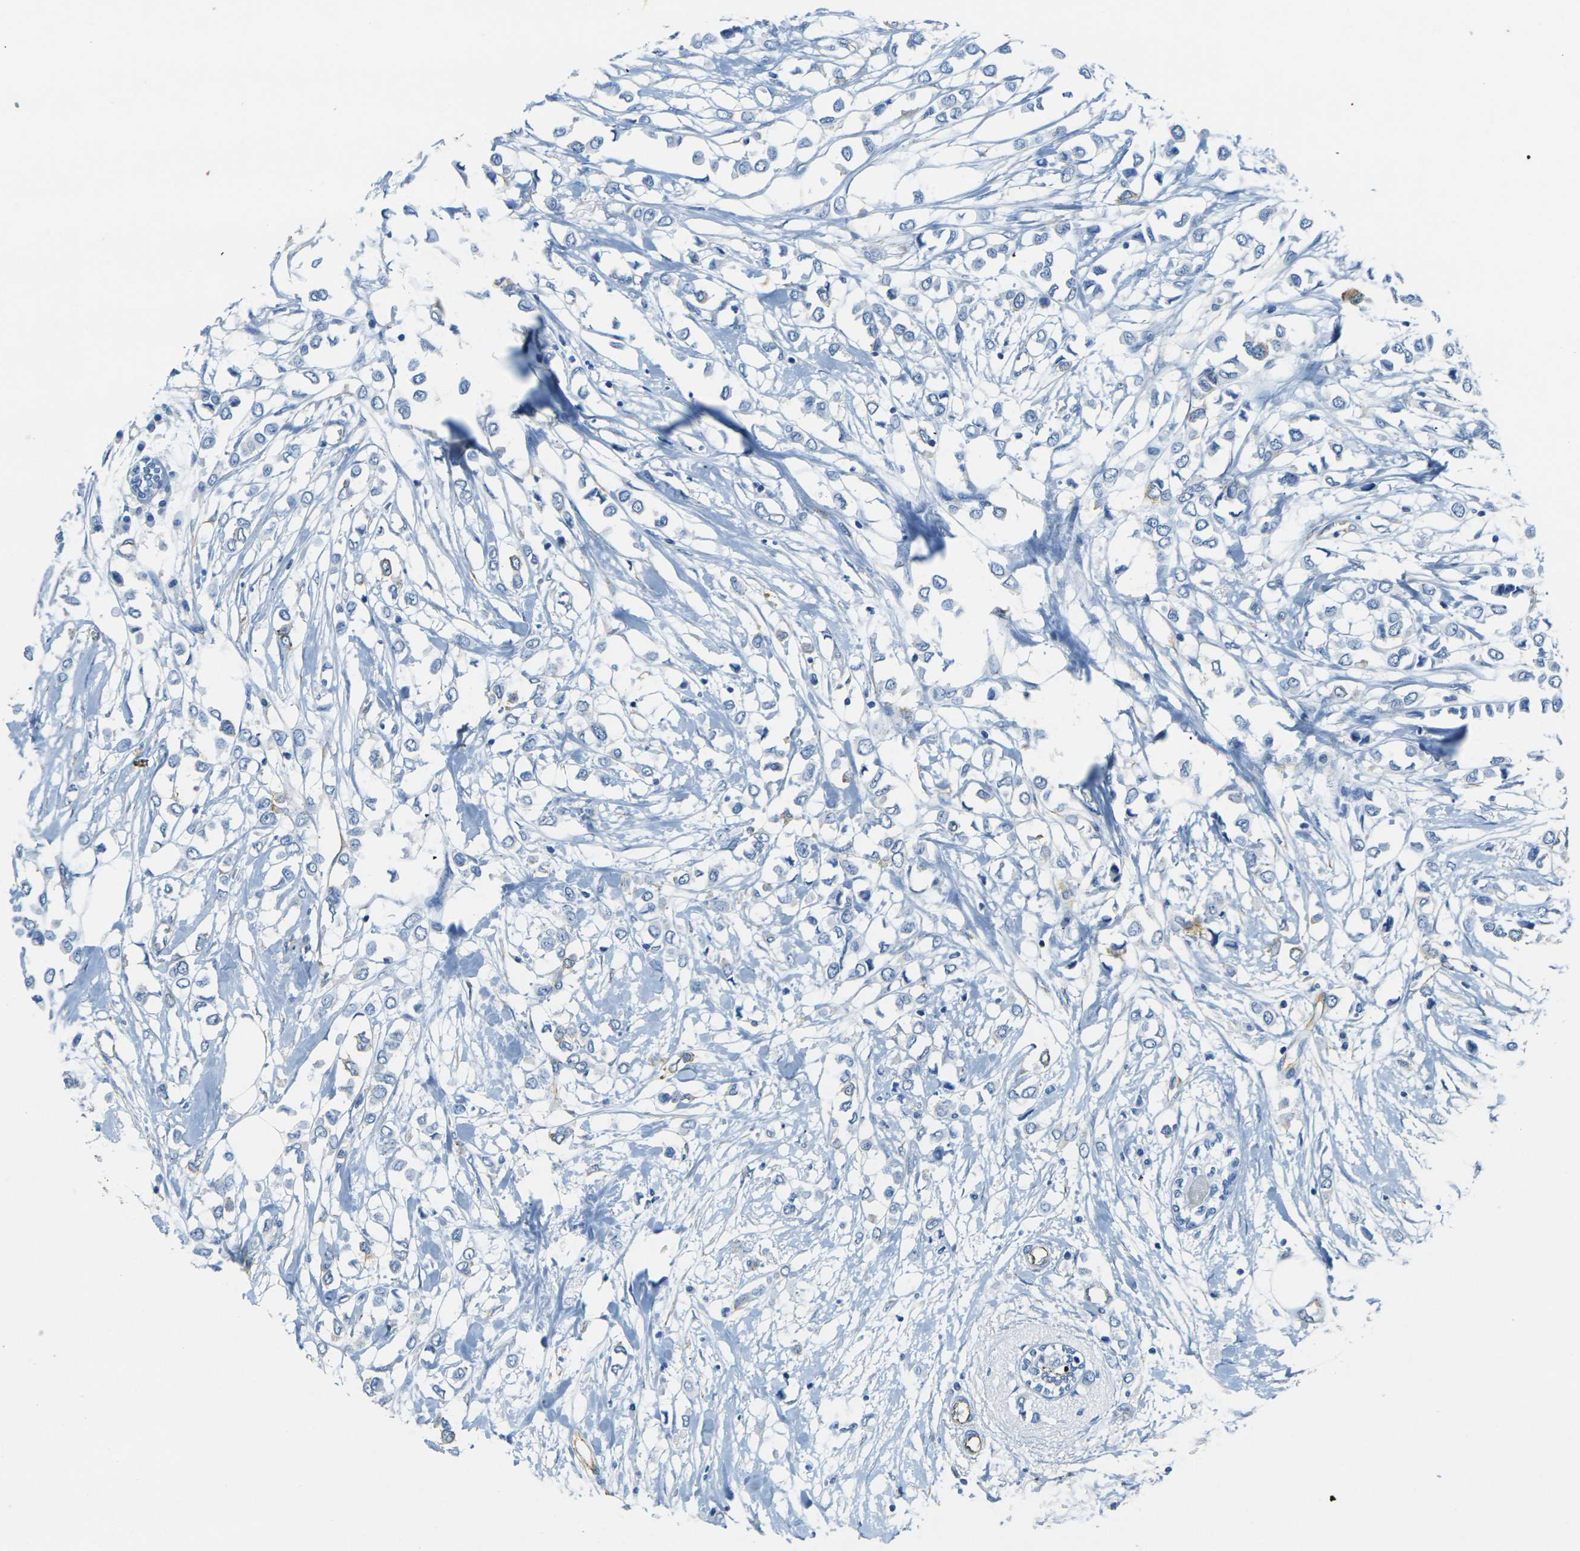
{"staining": {"intensity": "negative", "quantity": "none", "location": "none"}, "tissue": "breast cancer", "cell_type": "Tumor cells", "image_type": "cancer", "snomed": [{"axis": "morphology", "description": "Lobular carcinoma"}, {"axis": "topography", "description": "Breast"}], "caption": "An immunohistochemistry image of breast lobular carcinoma is shown. There is no staining in tumor cells of breast lobular carcinoma.", "gene": "SORT1", "patient": {"sex": "female", "age": 51}}